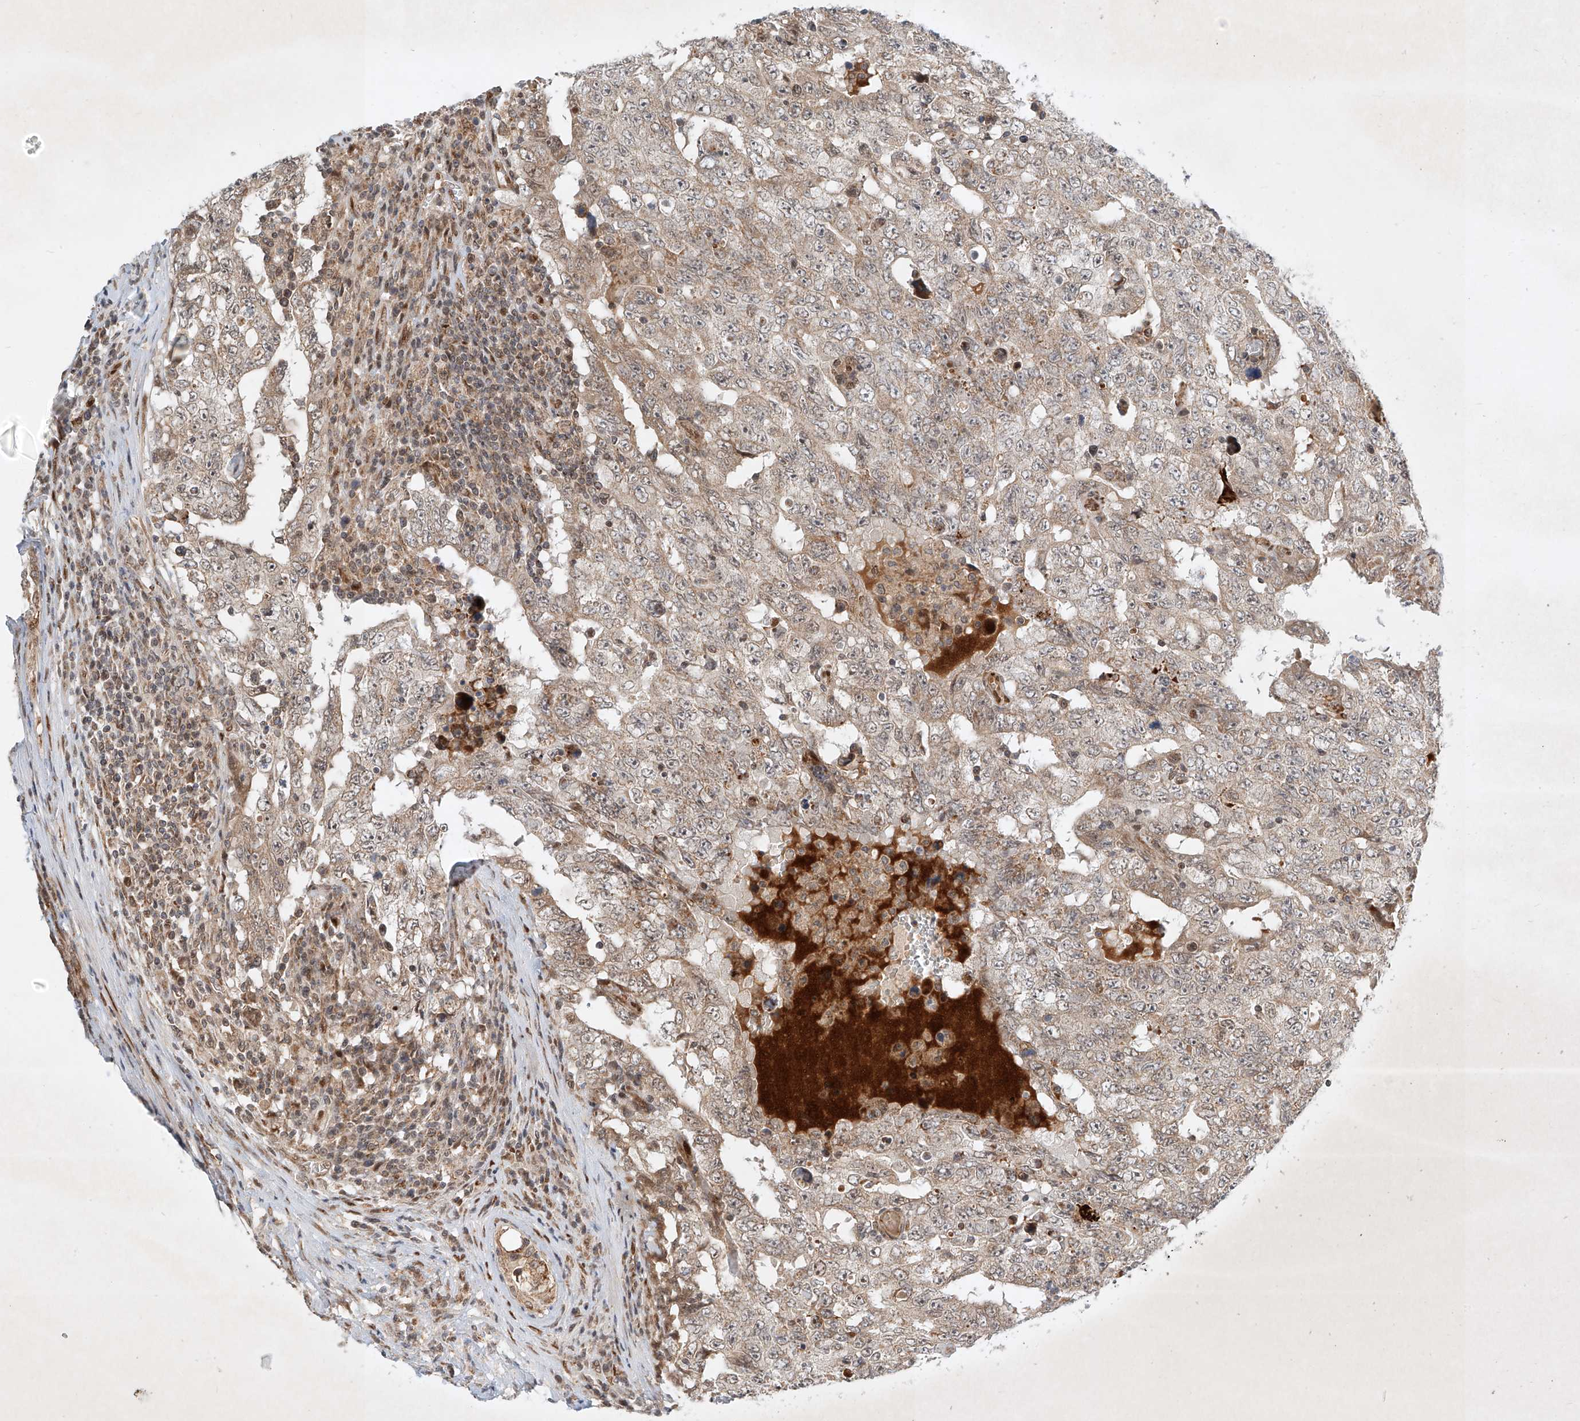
{"staining": {"intensity": "weak", "quantity": ">75%", "location": "cytoplasmic/membranous"}, "tissue": "testis cancer", "cell_type": "Tumor cells", "image_type": "cancer", "snomed": [{"axis": "morphology", "description": "Carcinoma, Embryonal, NOS"}, {"axis": "topography", "description": "Testis"}], "caption": "Protein staining of testis embryonal carcinoma tissue displays weak cytoplasmic/membranous expression in approximately >75% of tumor cells.", "gene": "EPG5", "patient": {"sex": "male", "age": 26}}